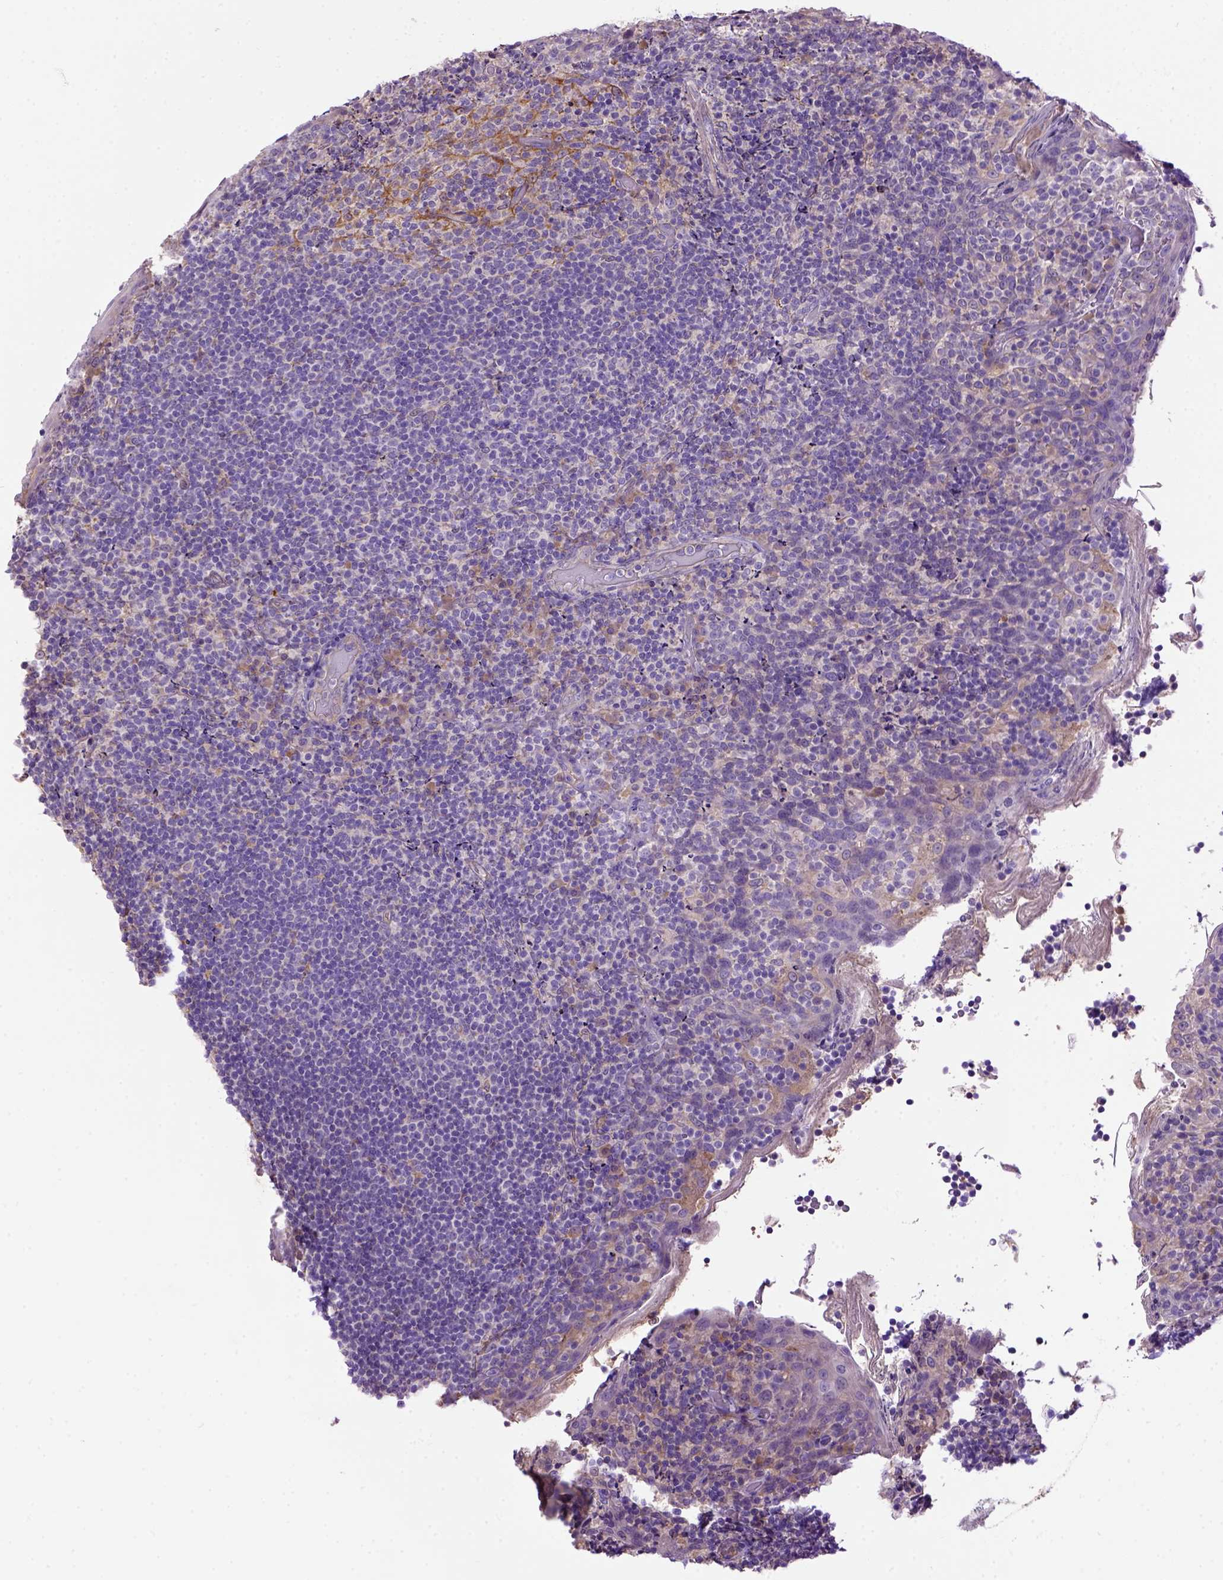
{"staining": {"intensity": "moderate", "quantity": "25%-75%", "location": "cytoplasmic/membranous"}, "tissue": "tonsil", "cell_type": "Germinal center cells", "image_type": "normal", "snomed": [{"axis": "morphology", "description": "Normal tissue, NOS"}, {"axis": "topography", "description": "Tonsil"}], "caption": "Germinal center cells demonstrate medium levels of moderate cytoplasmic/membranous staining in about 25%-75% of cells in normal tonsil. (DAB = brown stain, brightfield microscopy at high magnification).", "gene": "DEPDC1B", "patient": {"sex": "female", "age": 10}}